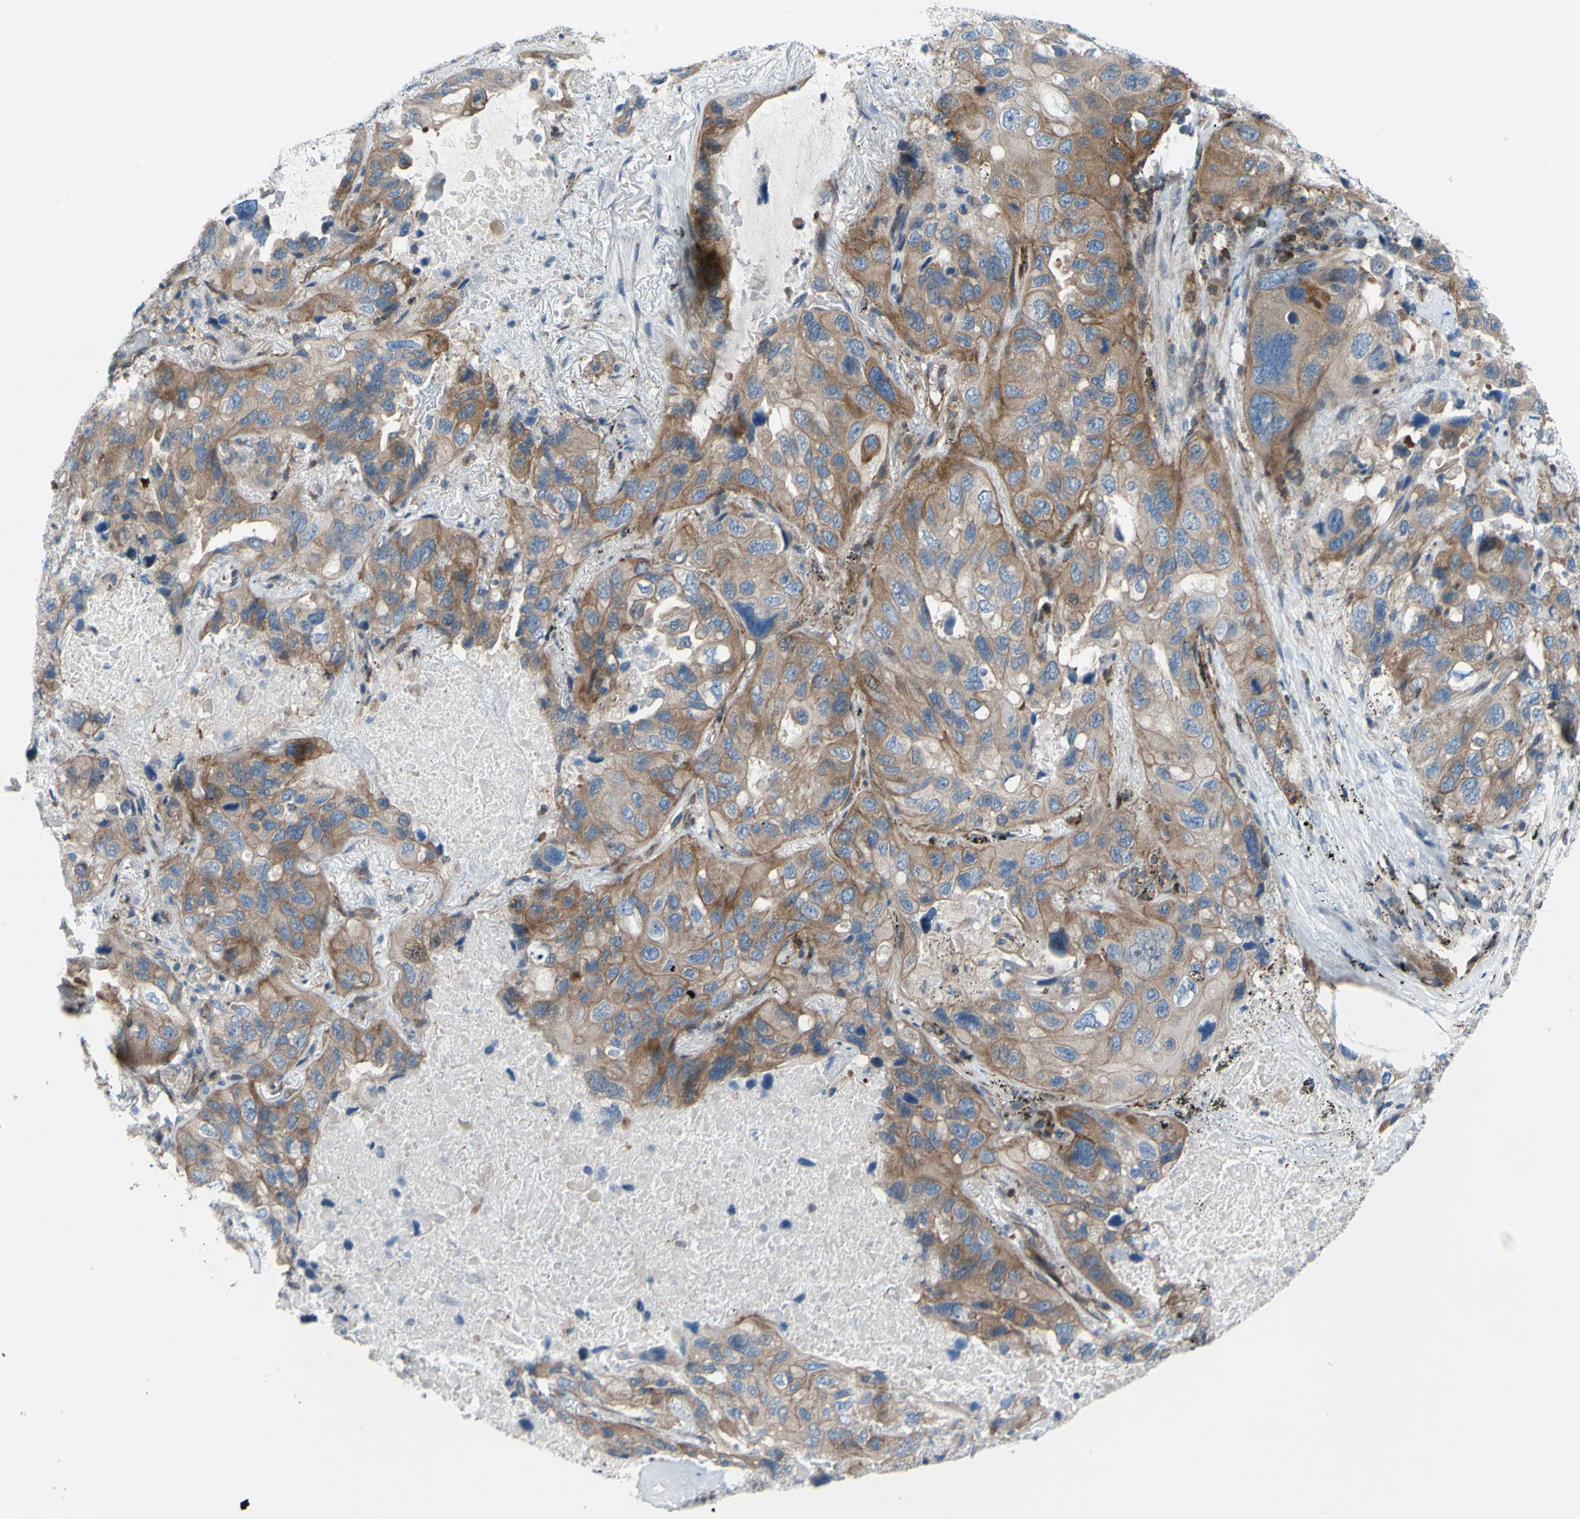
{"staining": {"intensity": "moderate", "quantity": ">75%", "location": "cytoplasmic/membranous"}, "tissue": "lung cancer", "cell_type": "Tumor cells", "image_type": "cancer", "snomed": [{"axis": "morphology", "description": "Squamous cell carcinoma, NOS"}, {"axis": "topography", "description": "Lung"}], "caption": "Squamous cell carcinoma (lung) stained with immunohistochemistry displays moderate cytoplasmic/membranous expression in about >75% of tumor cells. The protein of interest is stained brown, and the nuclei are stained in blue (DAB IHC with brightfield microscopy, high magnification).", "gene": "PAK2", "patient": {"sex": "female", "age": 73}}